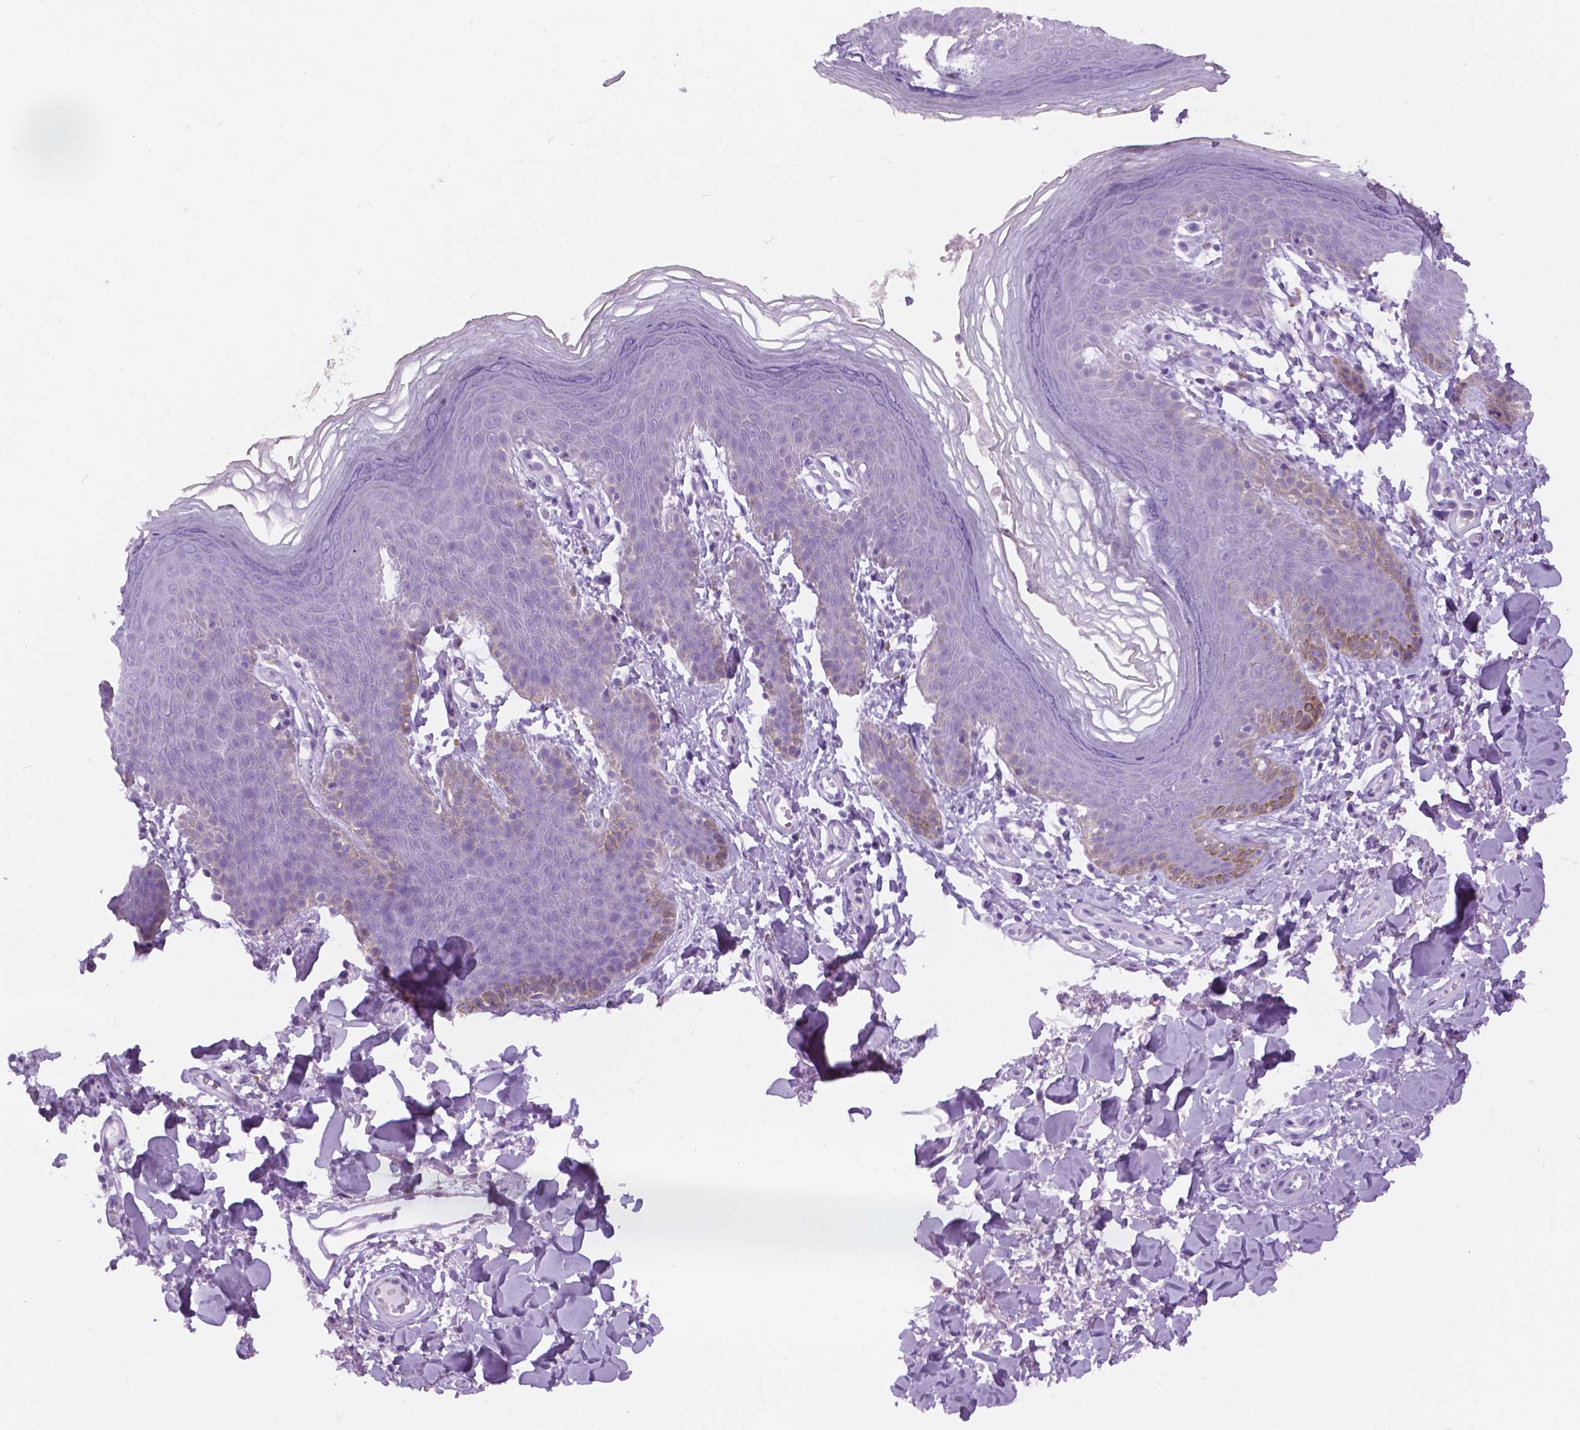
{"staining": {"intensity": "negative", "quantity": "none", "location": "none"}, "tissue": "skin", "cell_type": "Epidermal cells", "image_type": "normal", "snomed": [{"axis": "morphology", "description": "Normal tissue, NOS"}, {"axis": "topography", "description": "Anal"}], "caption": "Immunohistochemical staining of unremarkable human skin demonstrates no significant positivity in epidermal cells.", "gene": "TP53TG5", "patient": {"sex": "male", "age": 53}}